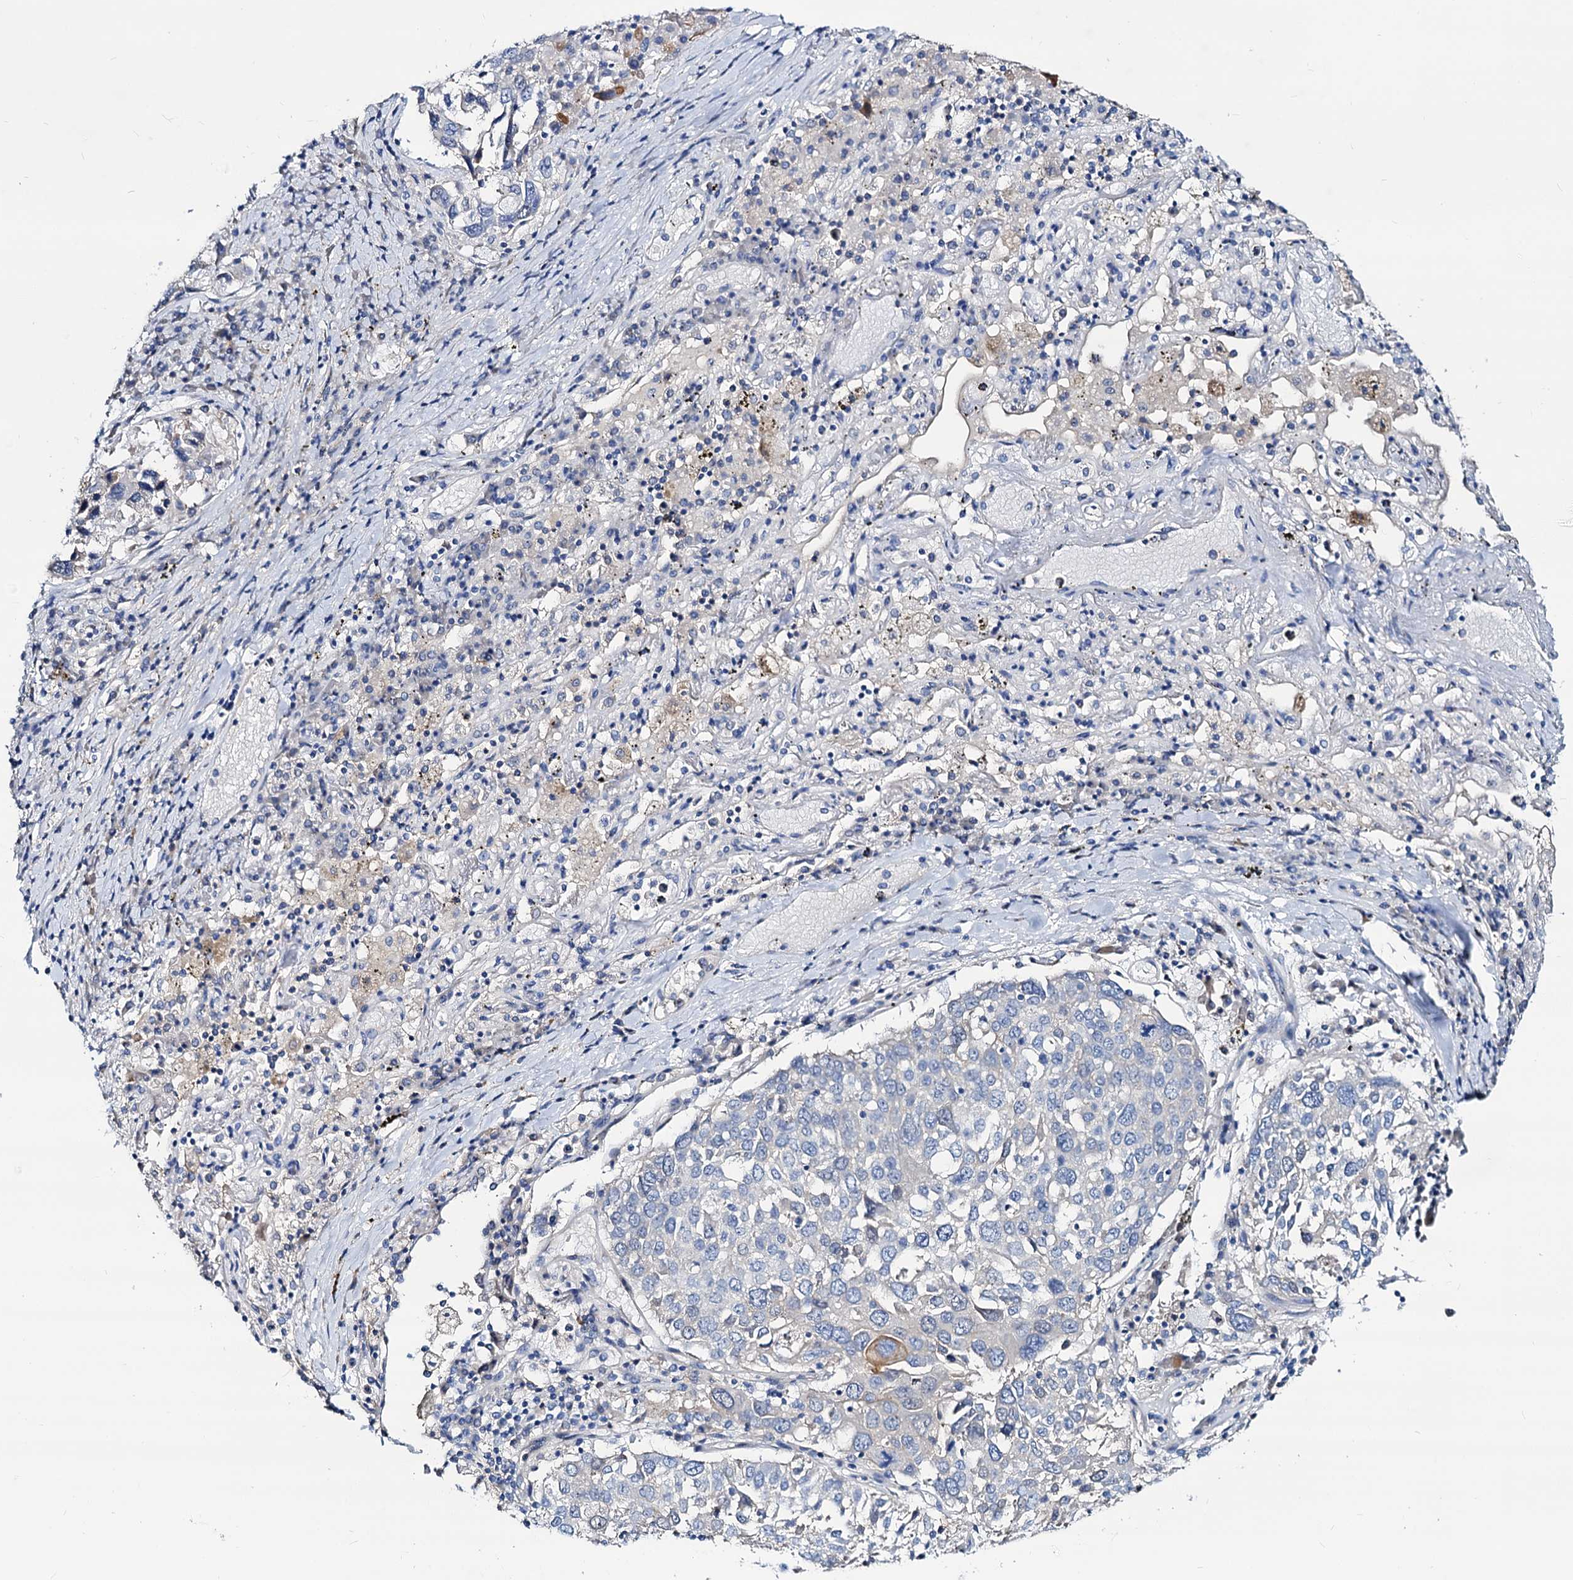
{"staining": {"intensity": "negative", "quantity": "none", "location": "none"}, "tissue": "lung cancer", "cell_type": "Tumor cells", "image_type": "cancer", "snomed": [{"axis": "morphology", "description": "Squamous cell carcinoma, NOS"}, {"axis": "topography", "description": "Lung"}], "caption": "A high-resolution image shows immunohistochemistry (IHC) staining of squamous cell carcinoma (lung), which demonstrates no significant expression in tumor cells. Brightfield microscopy of IHC stained with DAB (3,3'-diaminobenzidine) (brown) and hematoxylin (blue), captured at high magnification.", "gene": "DYDC2", "patient": {"sex": "male", "age": 65}}